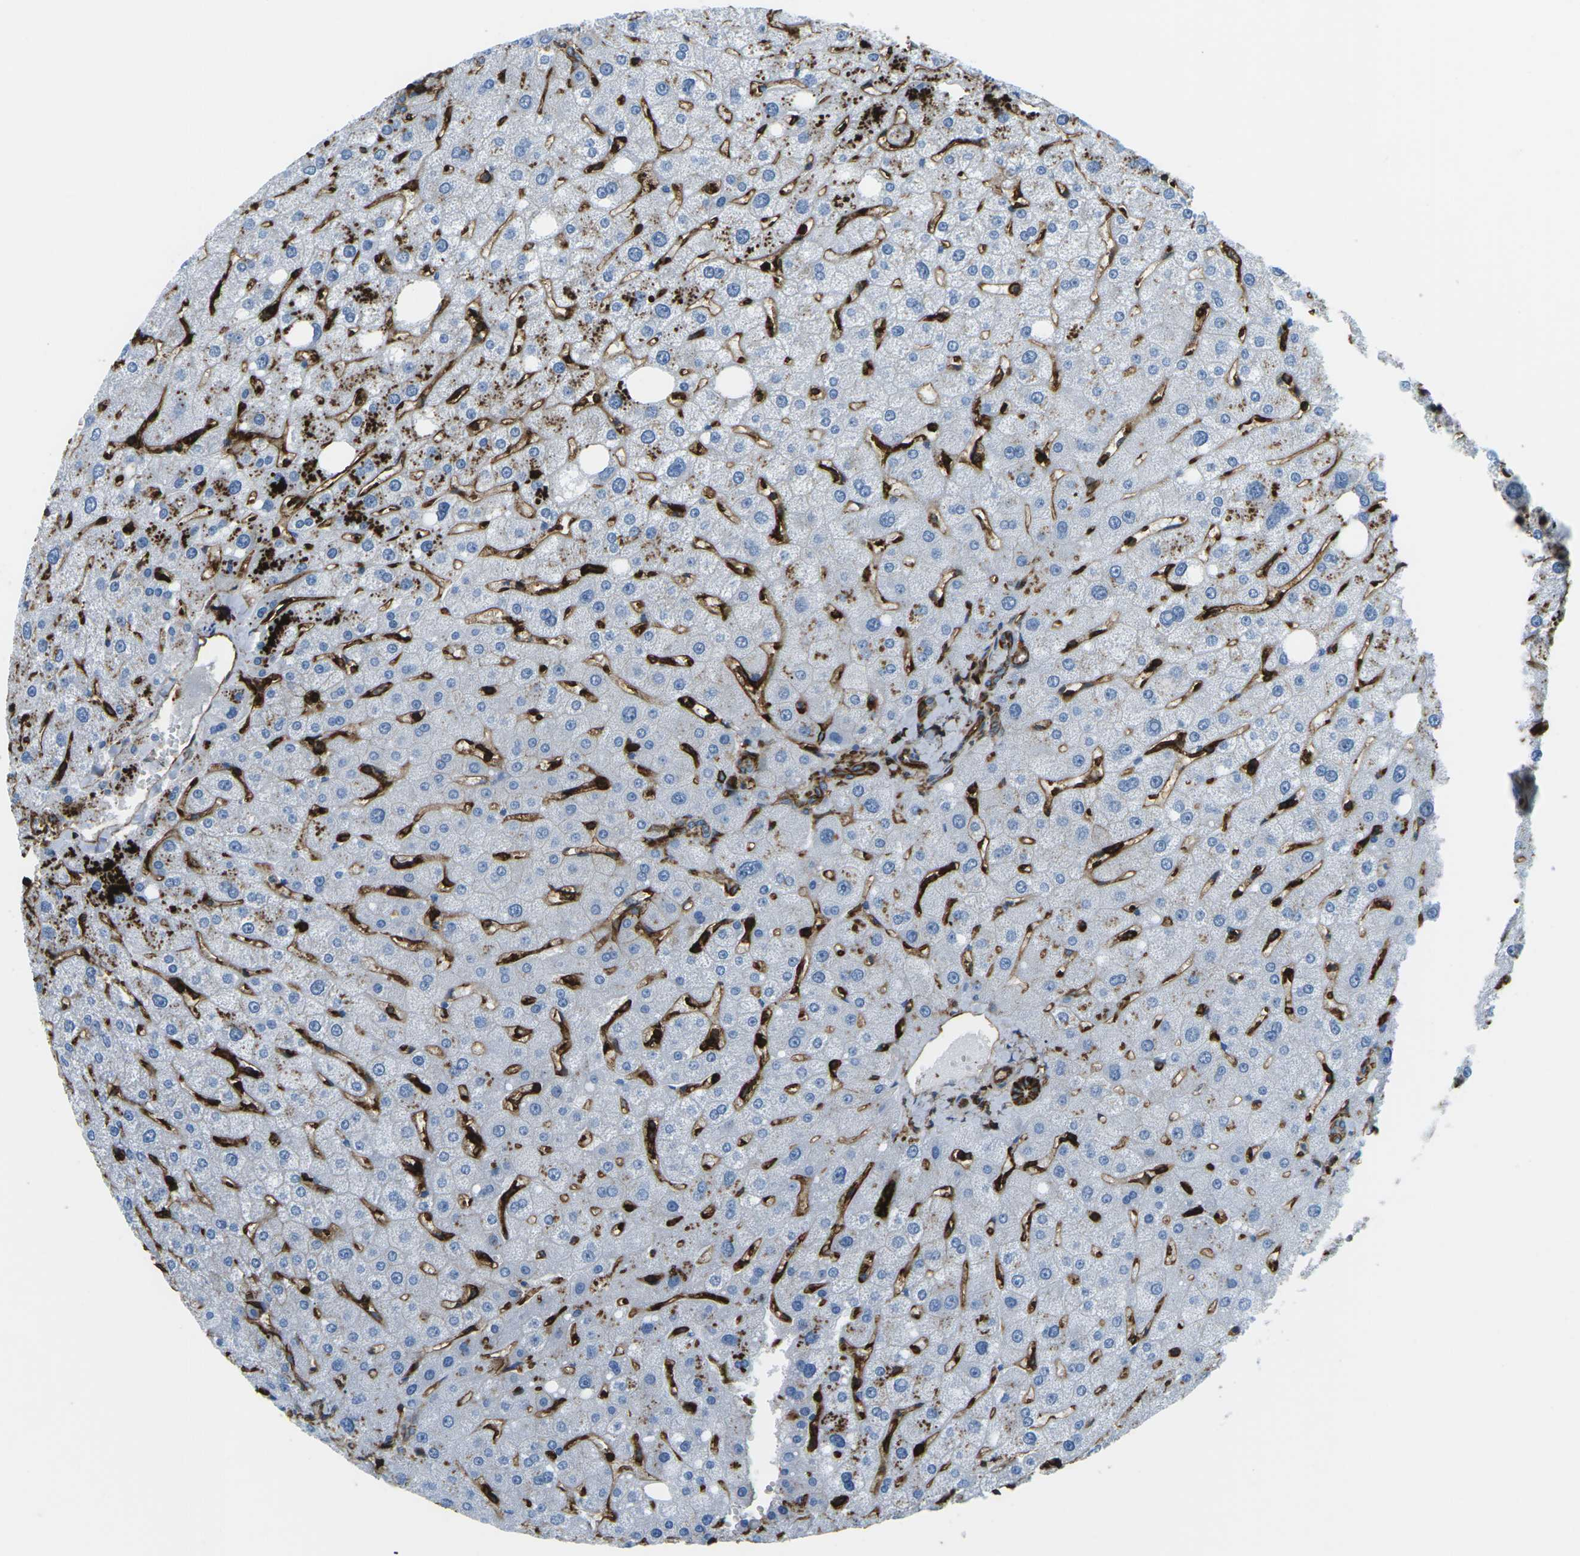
{"staining": {"intensity": "strong", "quantity": ">75%", "location": "cytoplasmic/membranous"}, "tissue": "liver", "cell_type": "Cholangiocytes", "image_type": "normal", "snomed": [{"axis": "morphology", "description": "Normal tissue, NOS"}, {"axis": "topography", "description": "Liver"}], "caption": "Protein positivity by immunohistochemistry reveals strong cytoplasmic/membranous expression in about >75% of cholangiocytes in normal liver. (brown staining indicates protein expression, while blue staining denotes nuclei).", "gene": "HLA", "patient": {"sex": "male", "age": 73}}